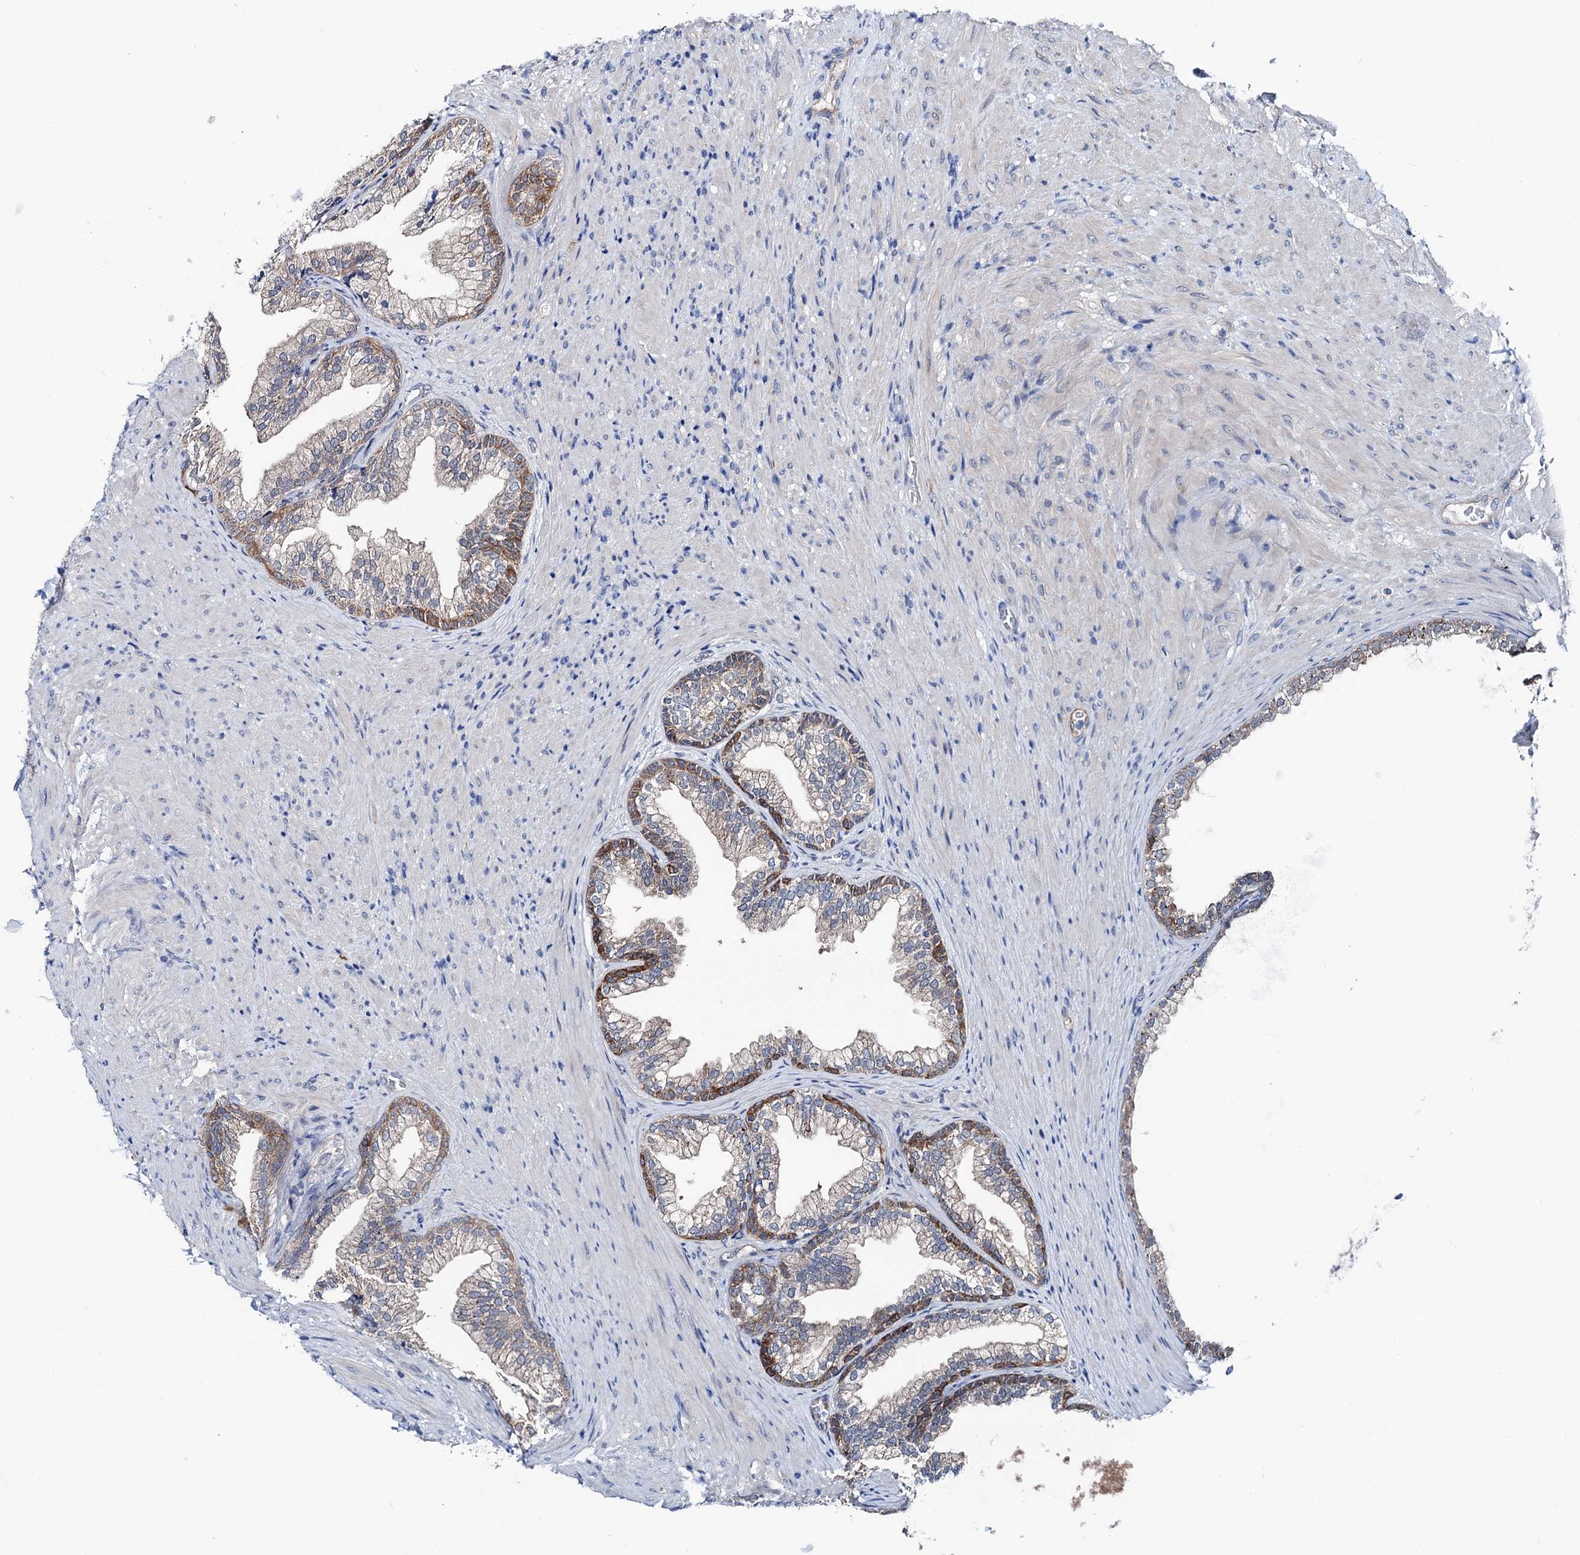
{"staining": {"intensity": "moderate", "quantity": "25%-75%", "location": "cytoplasmic/membranous"}, "tissue": "prostate", "cell_type": "Glandular cells", "image_type": "normal", "snomed": [{"axis": "morphology", "description": "Normal tissue, NOS"}, {"axis": "topography", "description": "Prostate"}], "caption": "Brown immunohistochemical staining in unremarkable human prostate demonstrates moderate cytoplasmic/membranous positivity in about 25%-75% of glandular cells.", "gene": "SHROOM1", "patient": {"sex": "male", "age": 76}}